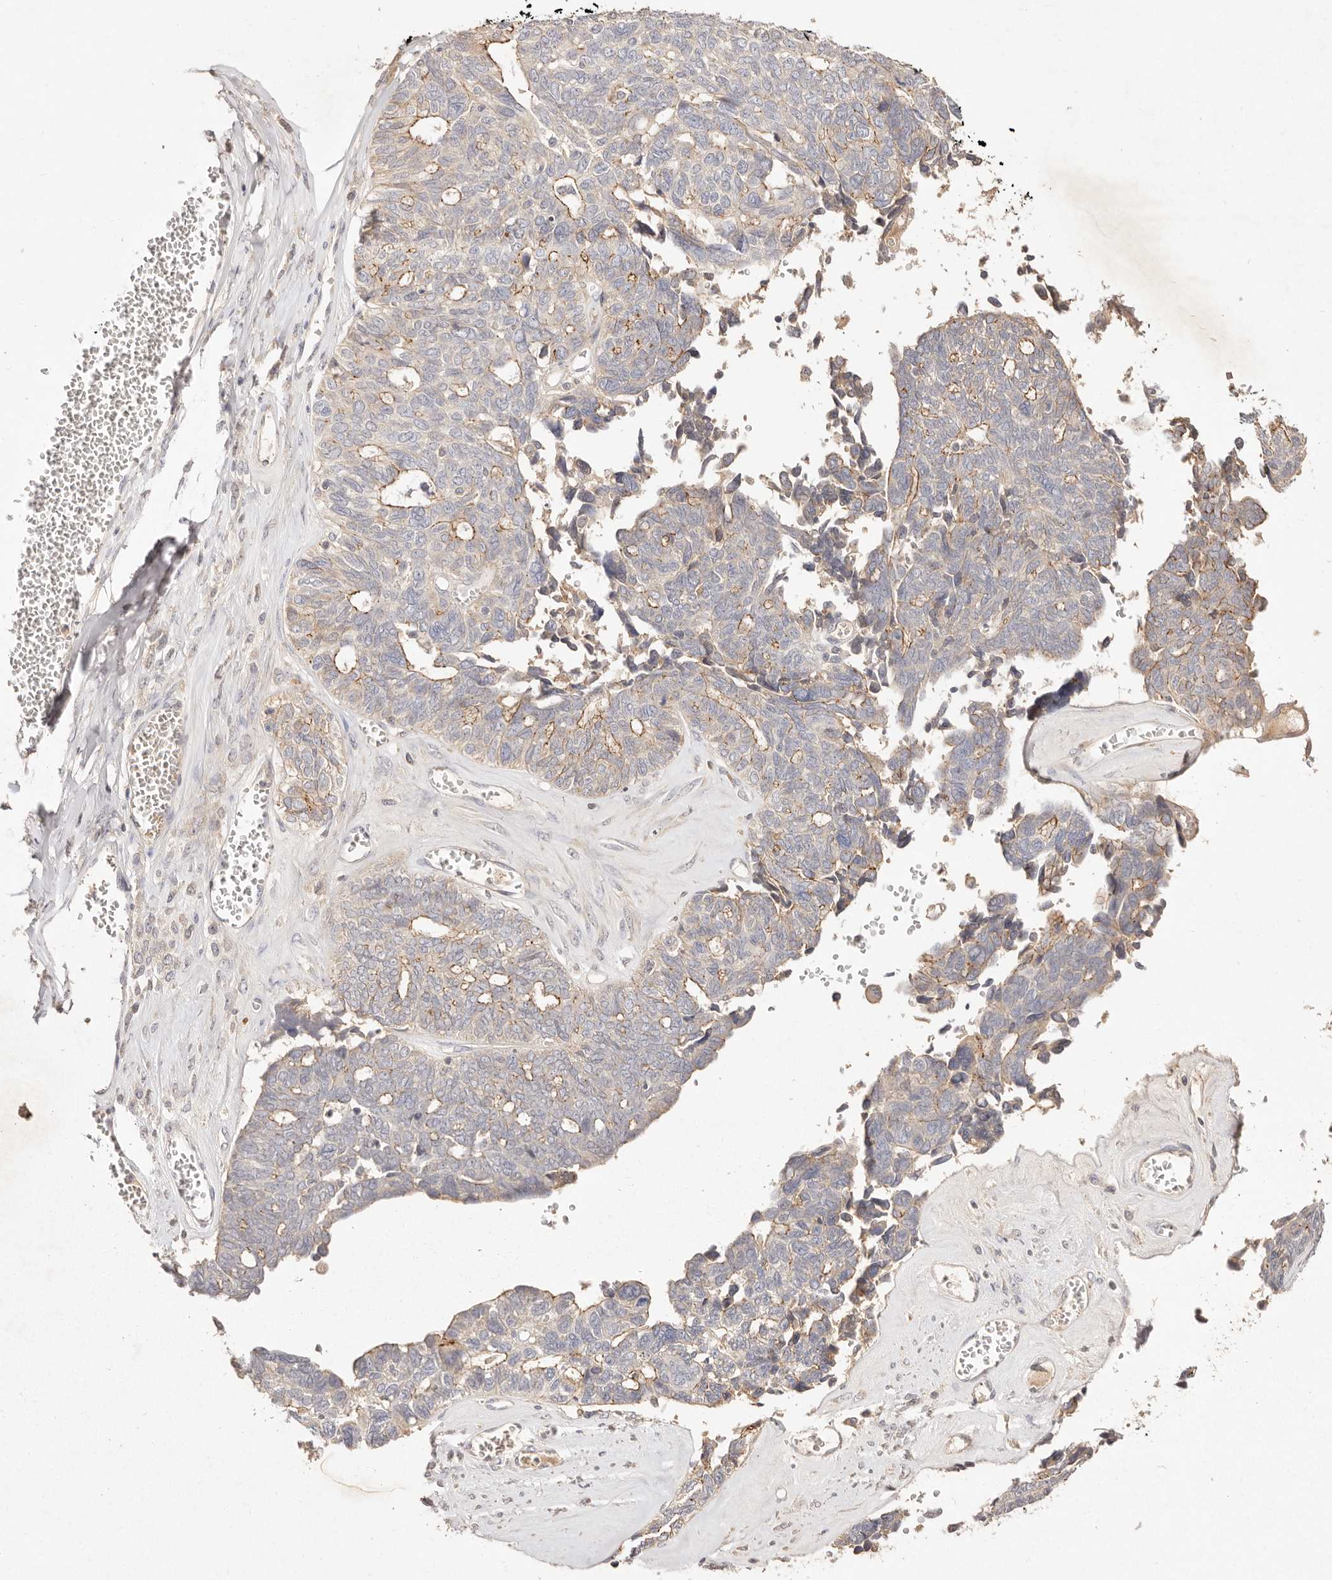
{"staining": {"intensity": "moderate", "quantity": "<25%", "location": "cytoplasmic/membranous"}, "tissue": "ovarian cancer", "cell_type": "Tumor cells", "image_type": "cancer", "snomed": [{"axis": "morphology", "description": "Cystadenocarcinoma, serous, NOS"}, {"axis": "topography", "description": "Ovary"}], "caption": "Ovarian cancer stained for a protein reveals moderate cytoplasmic/membranous positivity in tumor cells.", "gene": "CXADR", "patient": {"sex": "female", "age": 79}}